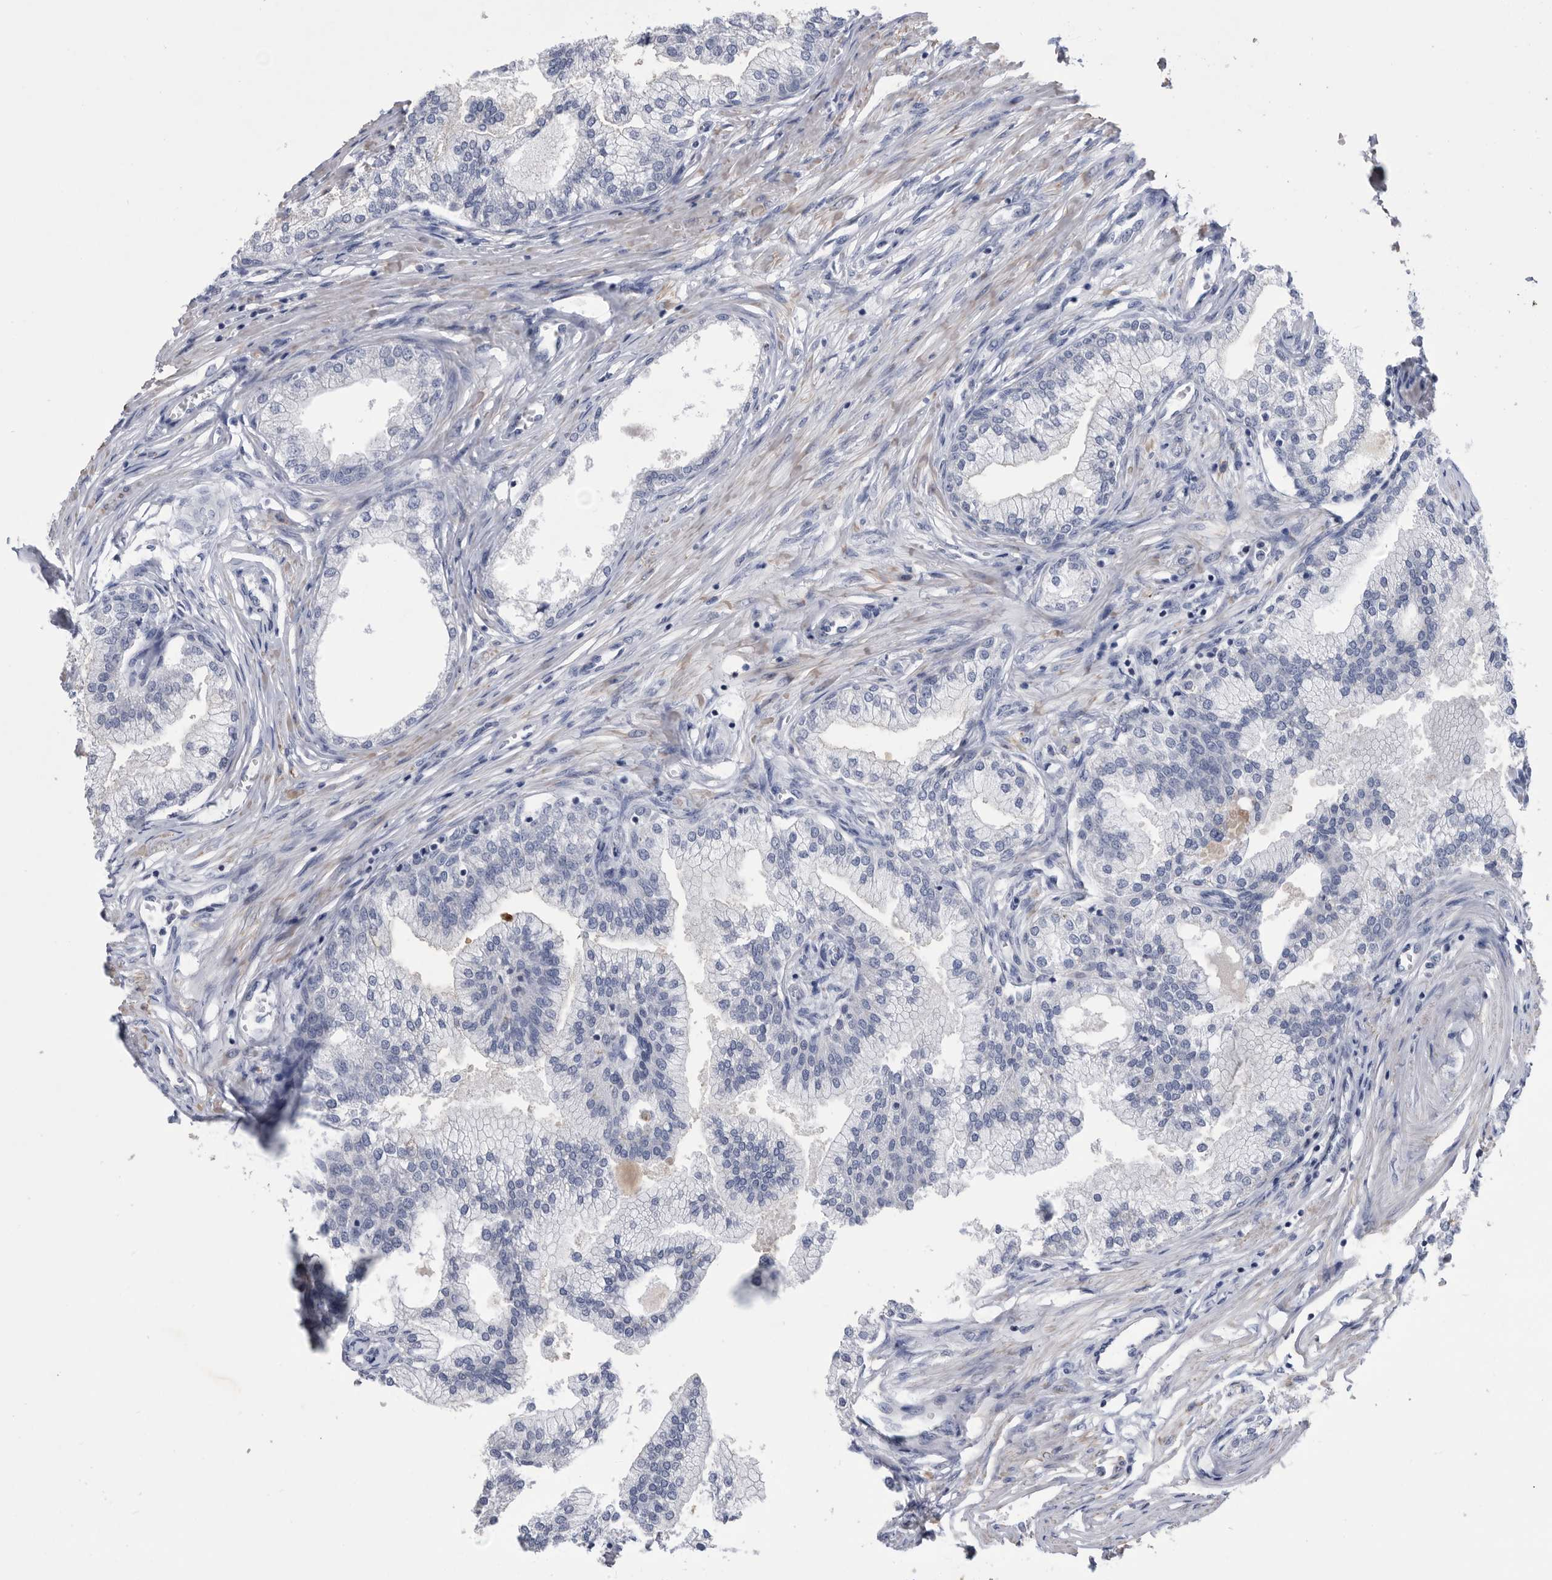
{"staining": {"intensity": "negative", "quantity": "none", "location": "none"}, "tissue": "prostate", "cell_type": "Glandular cells", "image_type": "normal", "snomed": [{"axis": "morphology", "description": "Normal tissue, NOS"}, {"axis": "morphology", "description": "Urothelial carcinoma, Low grade"}, {"axis": "topography", "description": "Urinary bladder"}, {"axis": "topography", "description": "Prostate"}], "caption": "Prostate stained for a protein using immunohistochemistry demonstrates no expression glandular cells.", "gene": "BTBD6", "patient": {"sex": "male", "age": 60}}